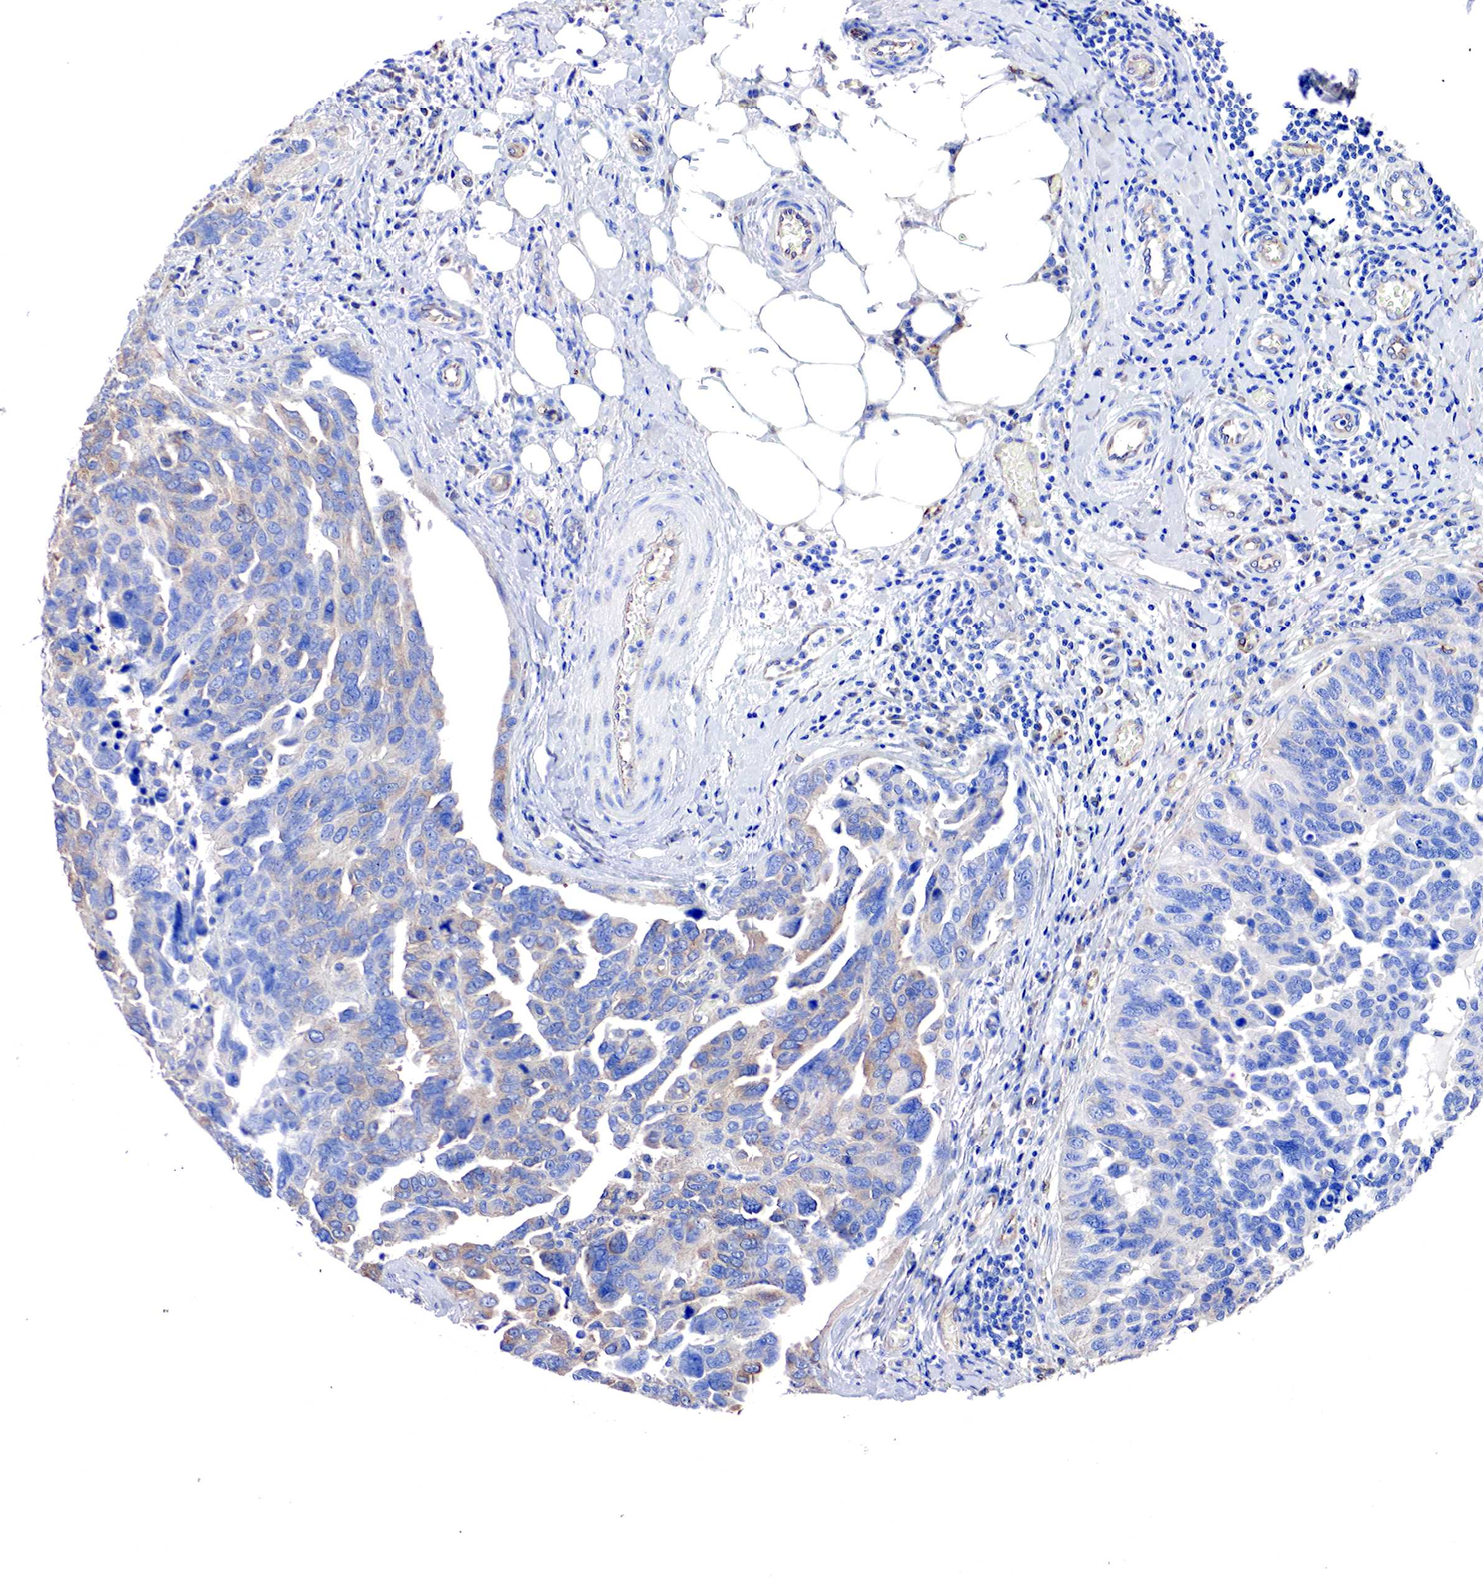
{"staining": {"intensity": "weak", "quantity": "25%-75%", "location": "cytoplasmic/membranous"}, "tissue": "ovarian cancer", "cell_type": "Tumor cells", "image_type": "cancer", "snomed": [{"axis": "morphology", "description": "Cystadenocarcinoma, serous, NOS"}, {"axis": "topography", "description": "Ovary"}], "caption": "Immunohistochemical staining of human serous cystadenocarcinoma (ovarian) reveals low levels of weak cytoplasmic/membranous staining in approximately 25%-75% of tumor cells.", "gene": "RDX", "patient": {"sex": "female", "age": 64}}